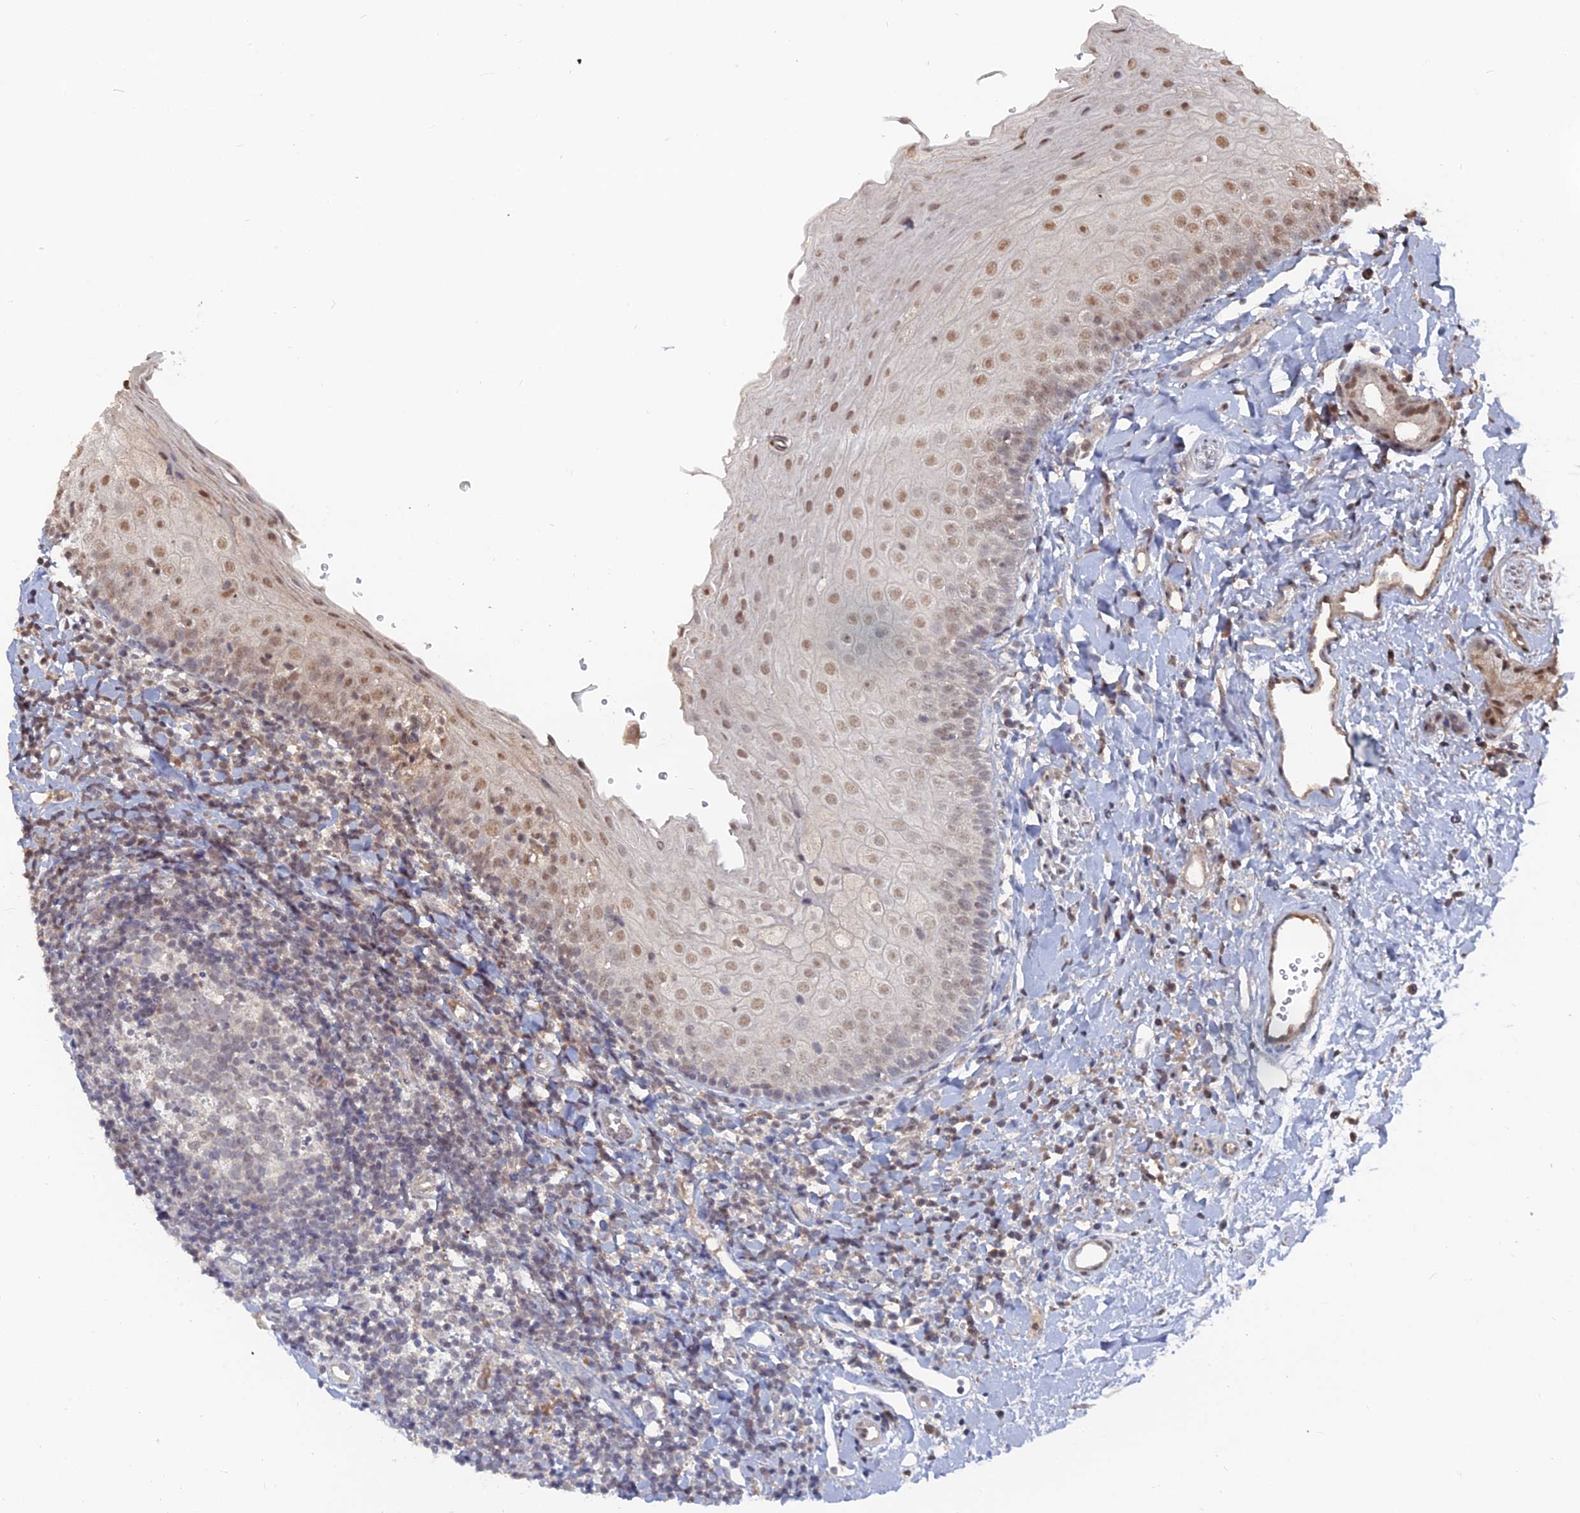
{"staining": {"intensity": "moderate", "quantity": ">75%", "location": "nuclear"}, "tissue": "oral mucosa", "cell_type": "Squamous epithelial cells", "image_type": "normal", "snomed": [{"axis": "morphology", "description": "Normal tissue, NOS"}, {"axis": "topography", "description": "Oral tissue"}], "caption": "Immunohistochemistry histopathology image of benign human oral mucosa stained for a protein (brown), which reveals medium levels of moderate nuclear positivity in about >75% of squamous epithelial cells.", "gene": "CCNP", "patient": {"sex": "male", "age": 46}}